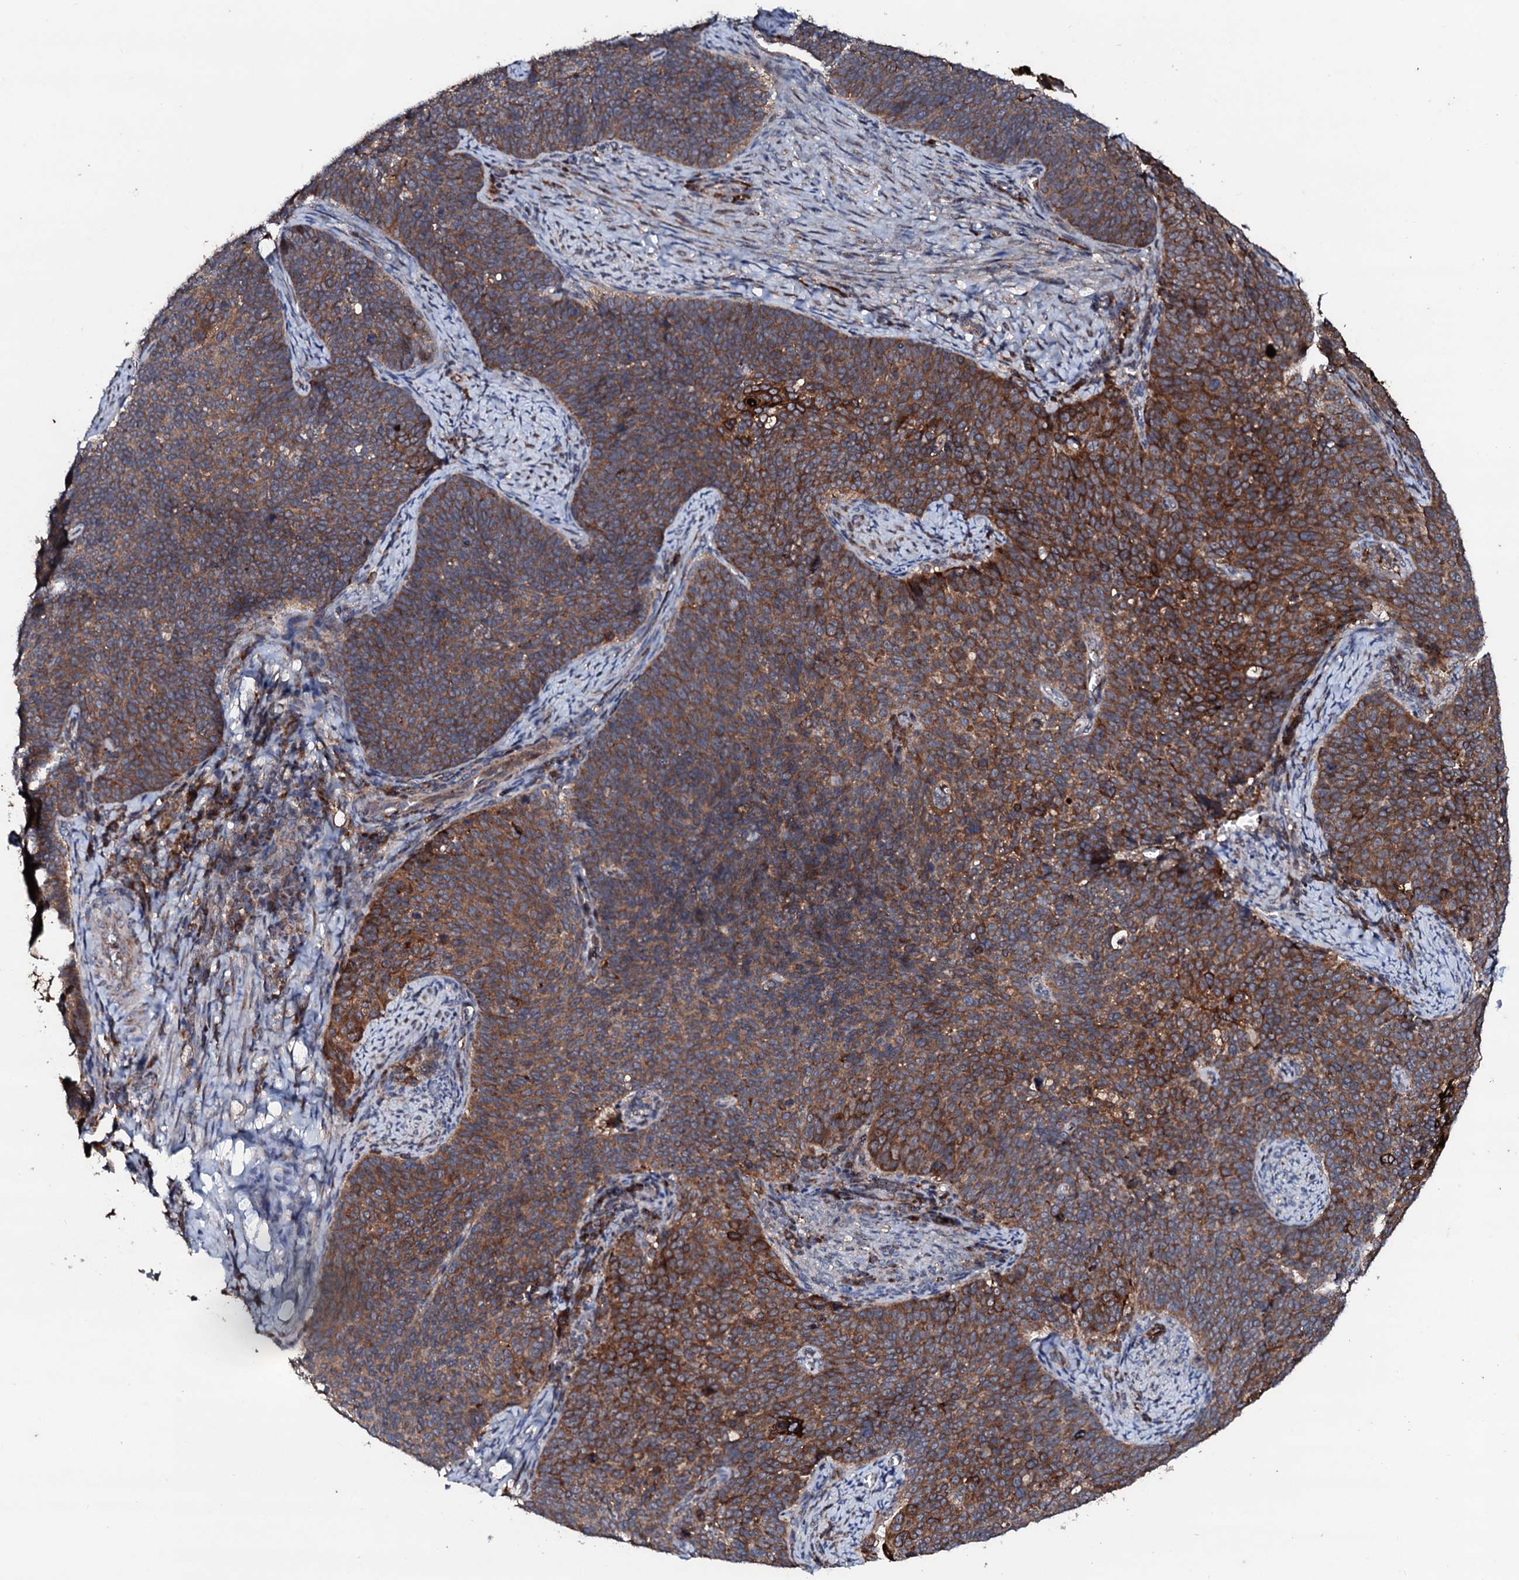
{"staining": {"intensity": "strong", "quantity": ">75%", "location": "cytoplasmic/membranous"}, "tissue": "cervical cancer", "cell_type": "Tumor cells", "image_type": "cancer", "snomed": [{"axis": "morphology", "description": "Normal tissue, NOS"}, {"axis": "morphology", "description": "Squamous cell carcinoma, NOS"}, {"axis": "topography", "description": "Cervix"}], "caption": "Immunohistochemistry of human cervical squamous cell carcinoma reveals high levels of strong cytoplasmic/membranous positivity in about >75% of tumor cells.", "gene": "SDHAF2", "patient": {"sex": "female", "age": 39}}